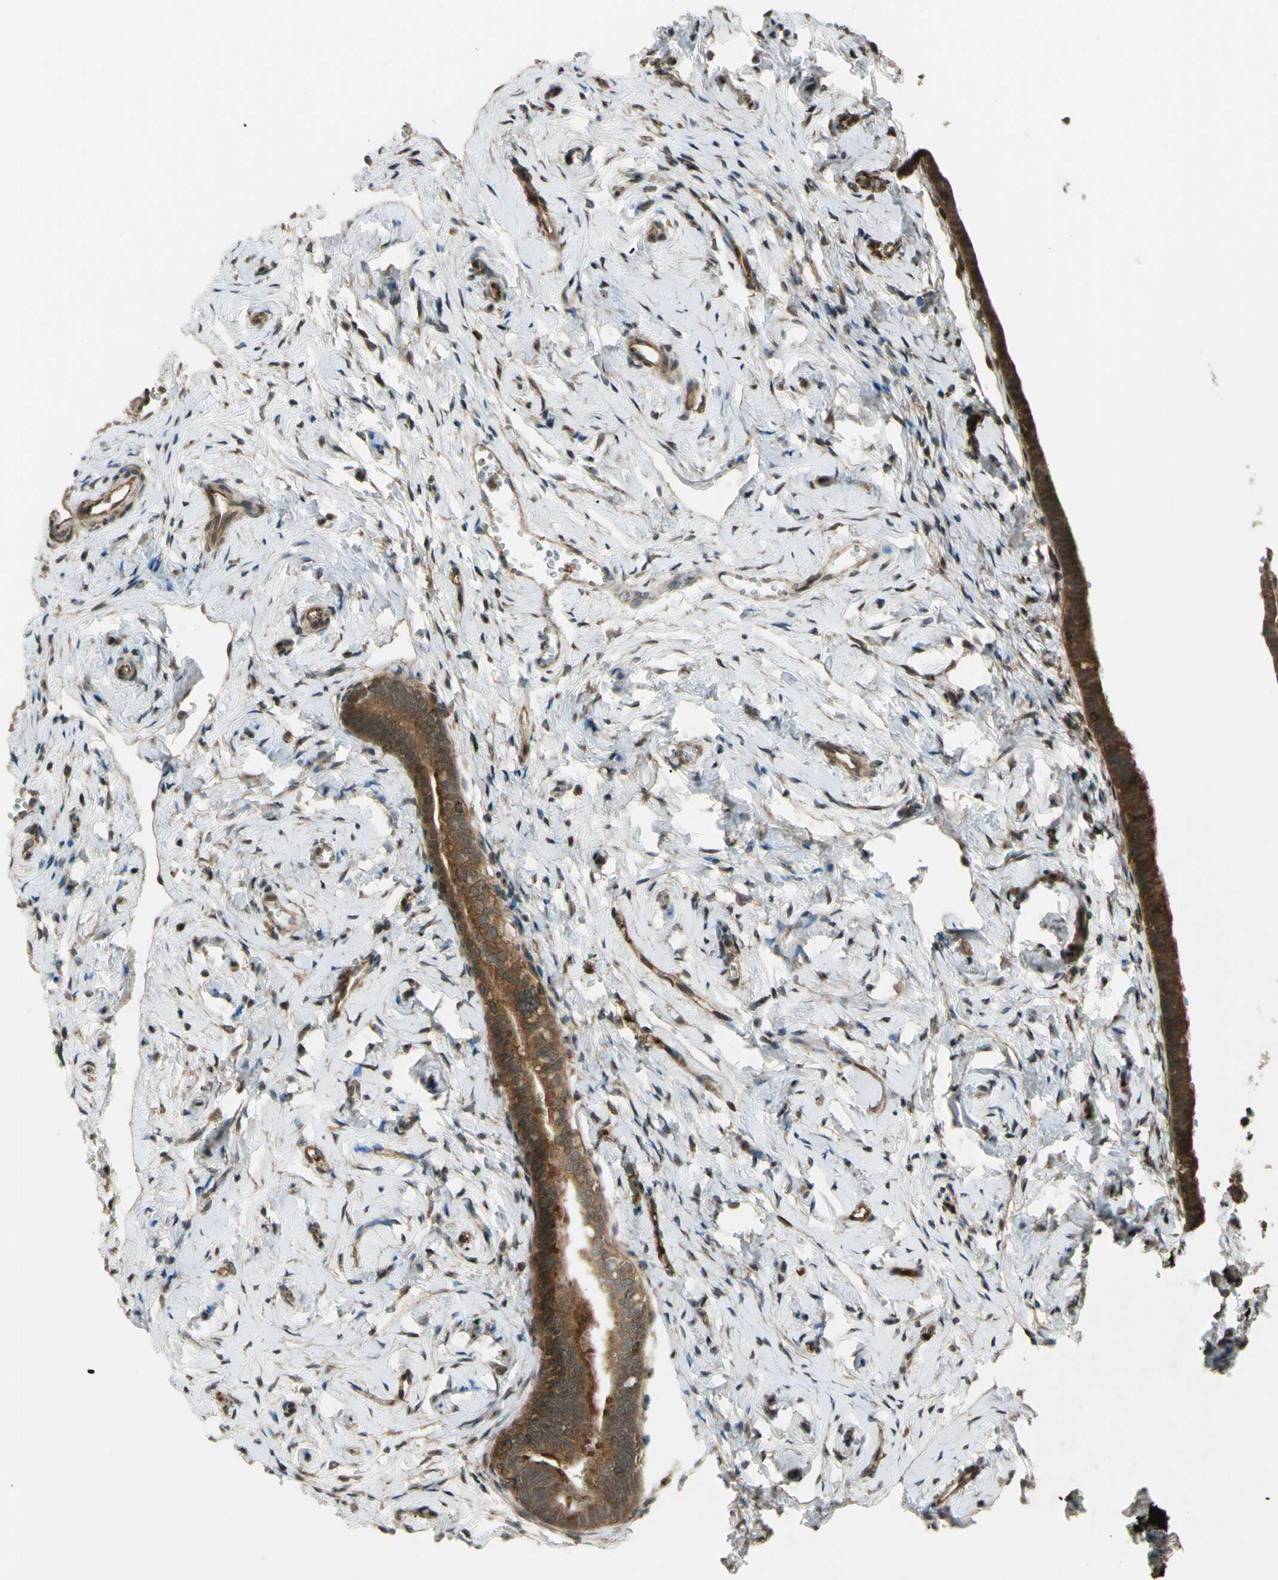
{"staining": {"intensity": "strong", "quantity": ">75%", "location": "cytoplasmic/membranous,nuclear"}, "tissue": "fallopian tube", "cell_type": "Glandular cells", "image_type": "normal", "snomed": [{"axis": "morphology", "description": "Normal tissue, NOS"}, {"axis": "topography", "description": "Fallopian tube"}], "caption": "DAB (3,3'-diaminobenzidine) immunohistochemical staining of unremarkable fallopian tube shows strong cytoplasmic/membranous,nuclear protein expression in approximately >75% of glandular cells. The protein of interest is stained brown, and the nuclei are stained in blue (DAB IHC with brightfield microscopy, high magnification).", "gene": "FLII", "patient": {"sex": "female", "age": 71}}